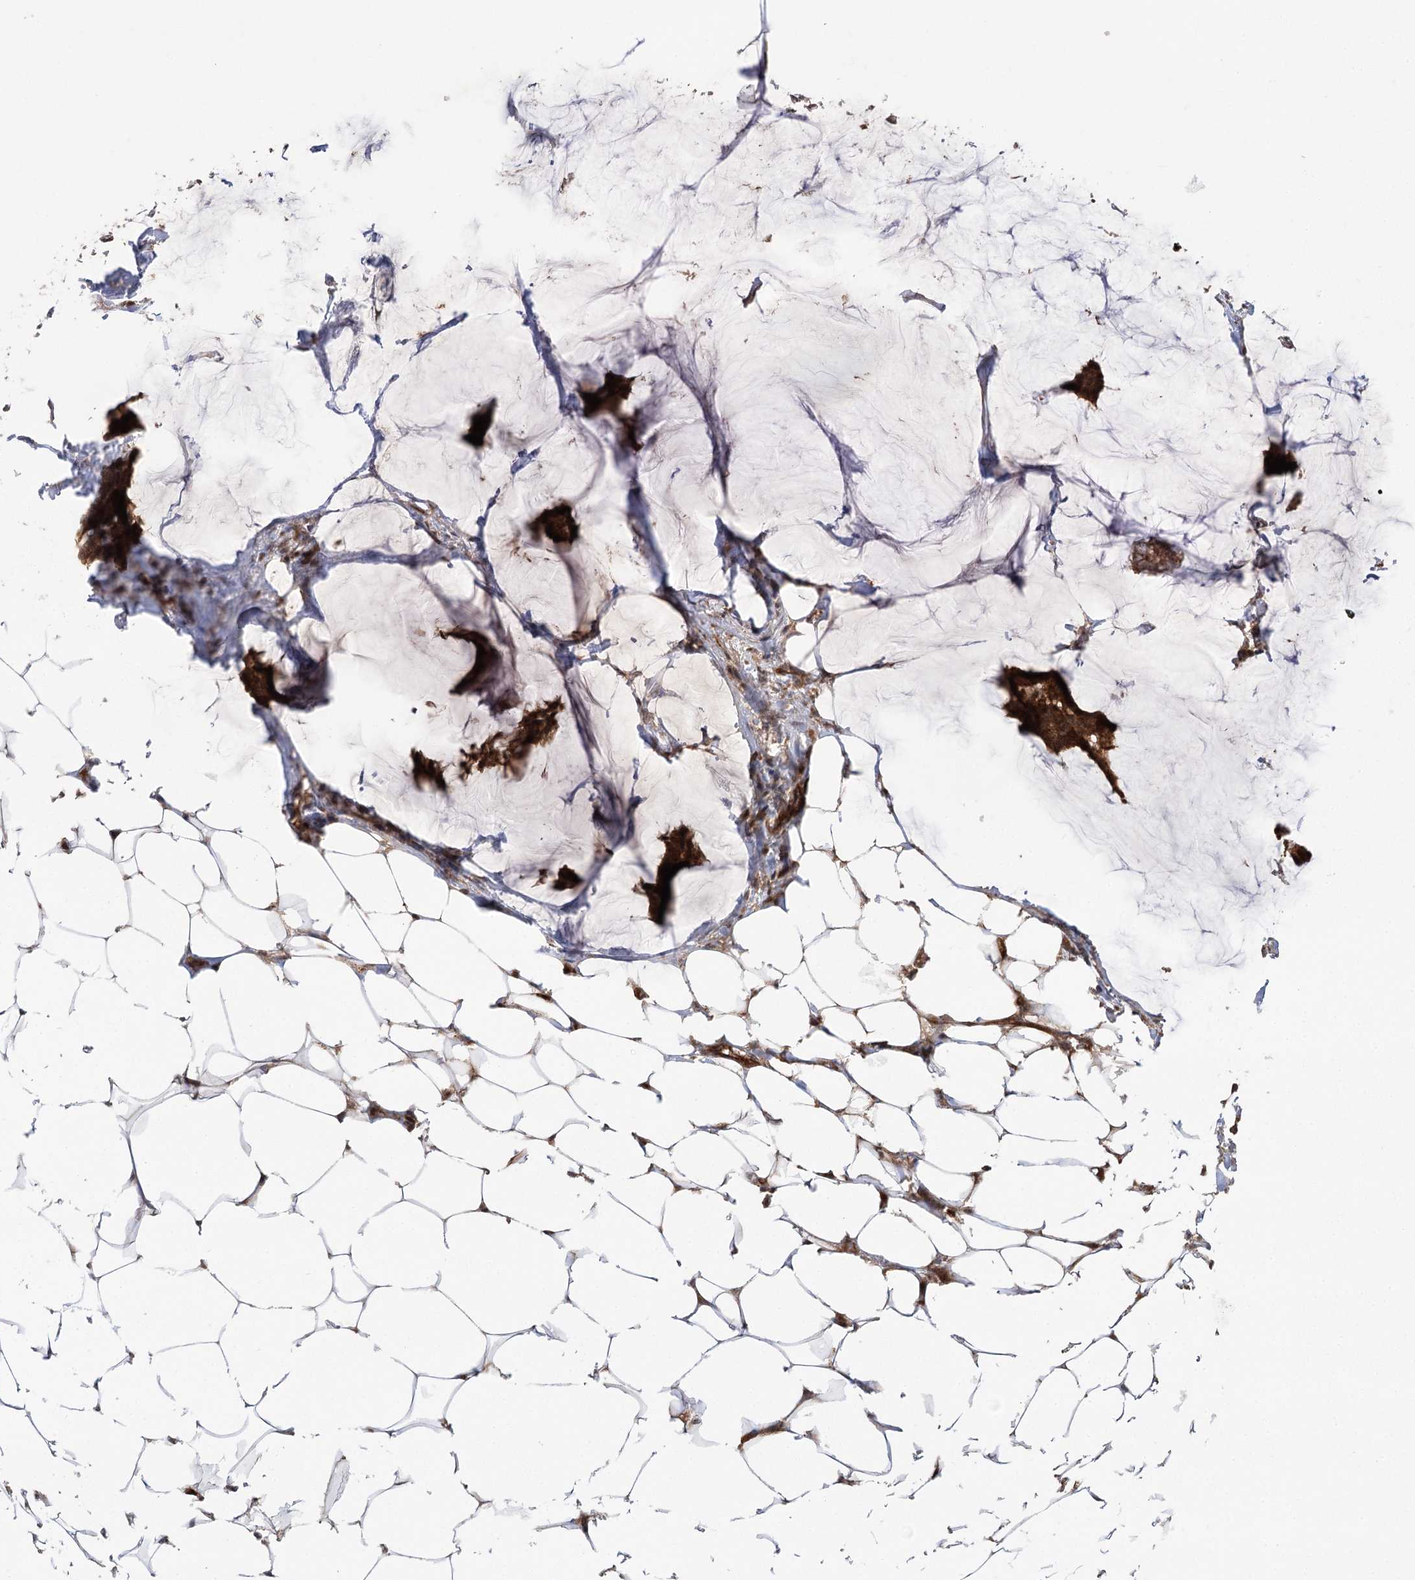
{"staining": {"intensity": "strong", "quantity": ">75%", "location": "cytoplasmic/membranous"}, "tissue": "breast cancer", "cell_type": "Tumor cells", "image_type": "cancer", "snomed": [{"axis": "morphology", "description": "Duct carcinoma"}, {"axis": "topography", "description": "Breast"}], "caption": "This histopathology image demonstrates immunohistochemistry staining of human breast cancer, with high strong cytoplasmic/membranous expression in about >75% of tumor cells.", "gene": "KCNN2", "patient": {"sex": "female", "age": 93}}